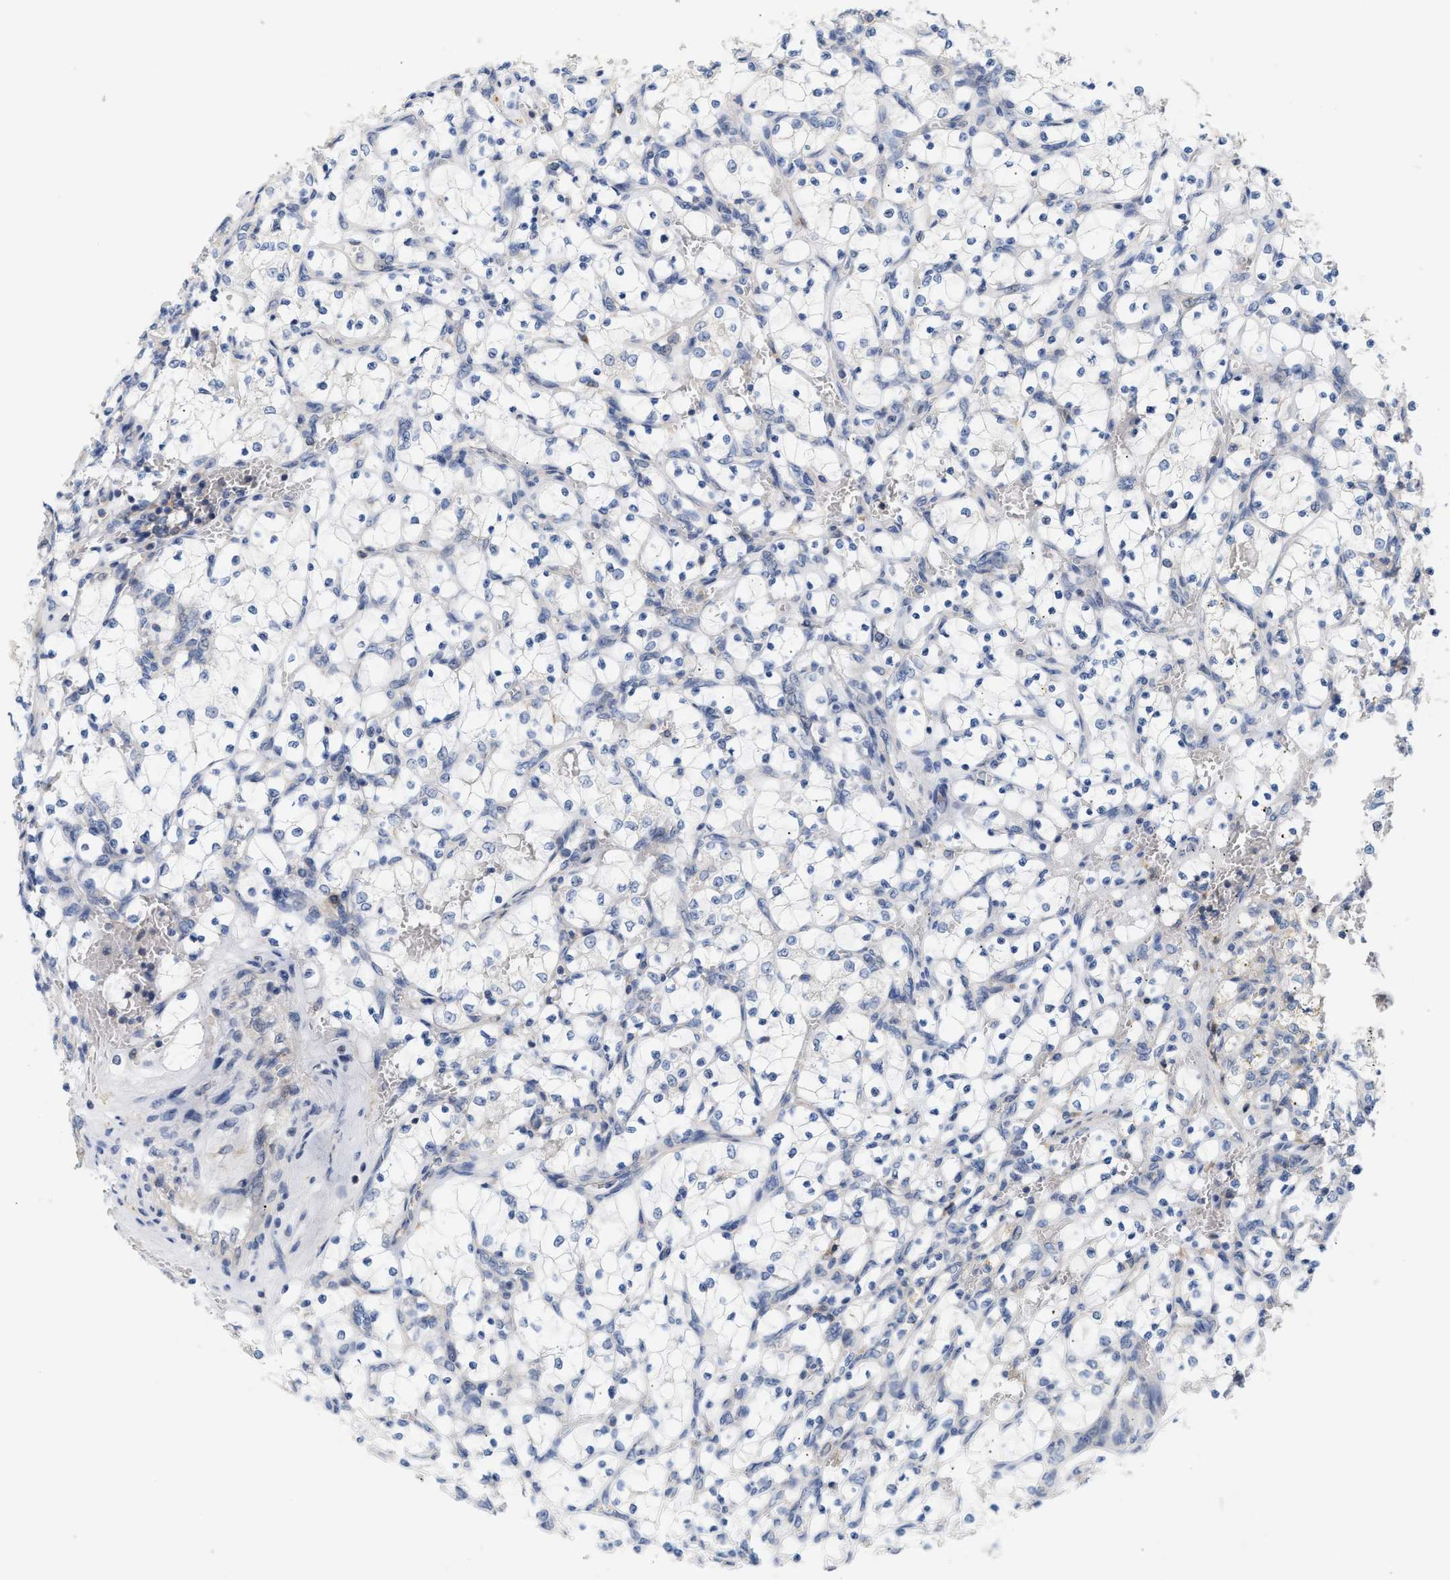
{"staining": {"intensity": "negative", "quantity": "none", "location": "none"}, "tissue": "renal cancer", "cell_type": "Tumor cells", "image_type": "cancer", "snomed": [{"axis": "morphology", "description": "Adenocarcinoma, NOS"}, {"axis": "topography", "description": "Kidney"}], "caption": "An immunohistochemistry photomicrograph of adenocarcinoma (renal) is shown. There is no staining in tumor cells of adenocarcinoma (renal).", "gene": "DBNL", "patient": {"sex": "female", "age": 69}}